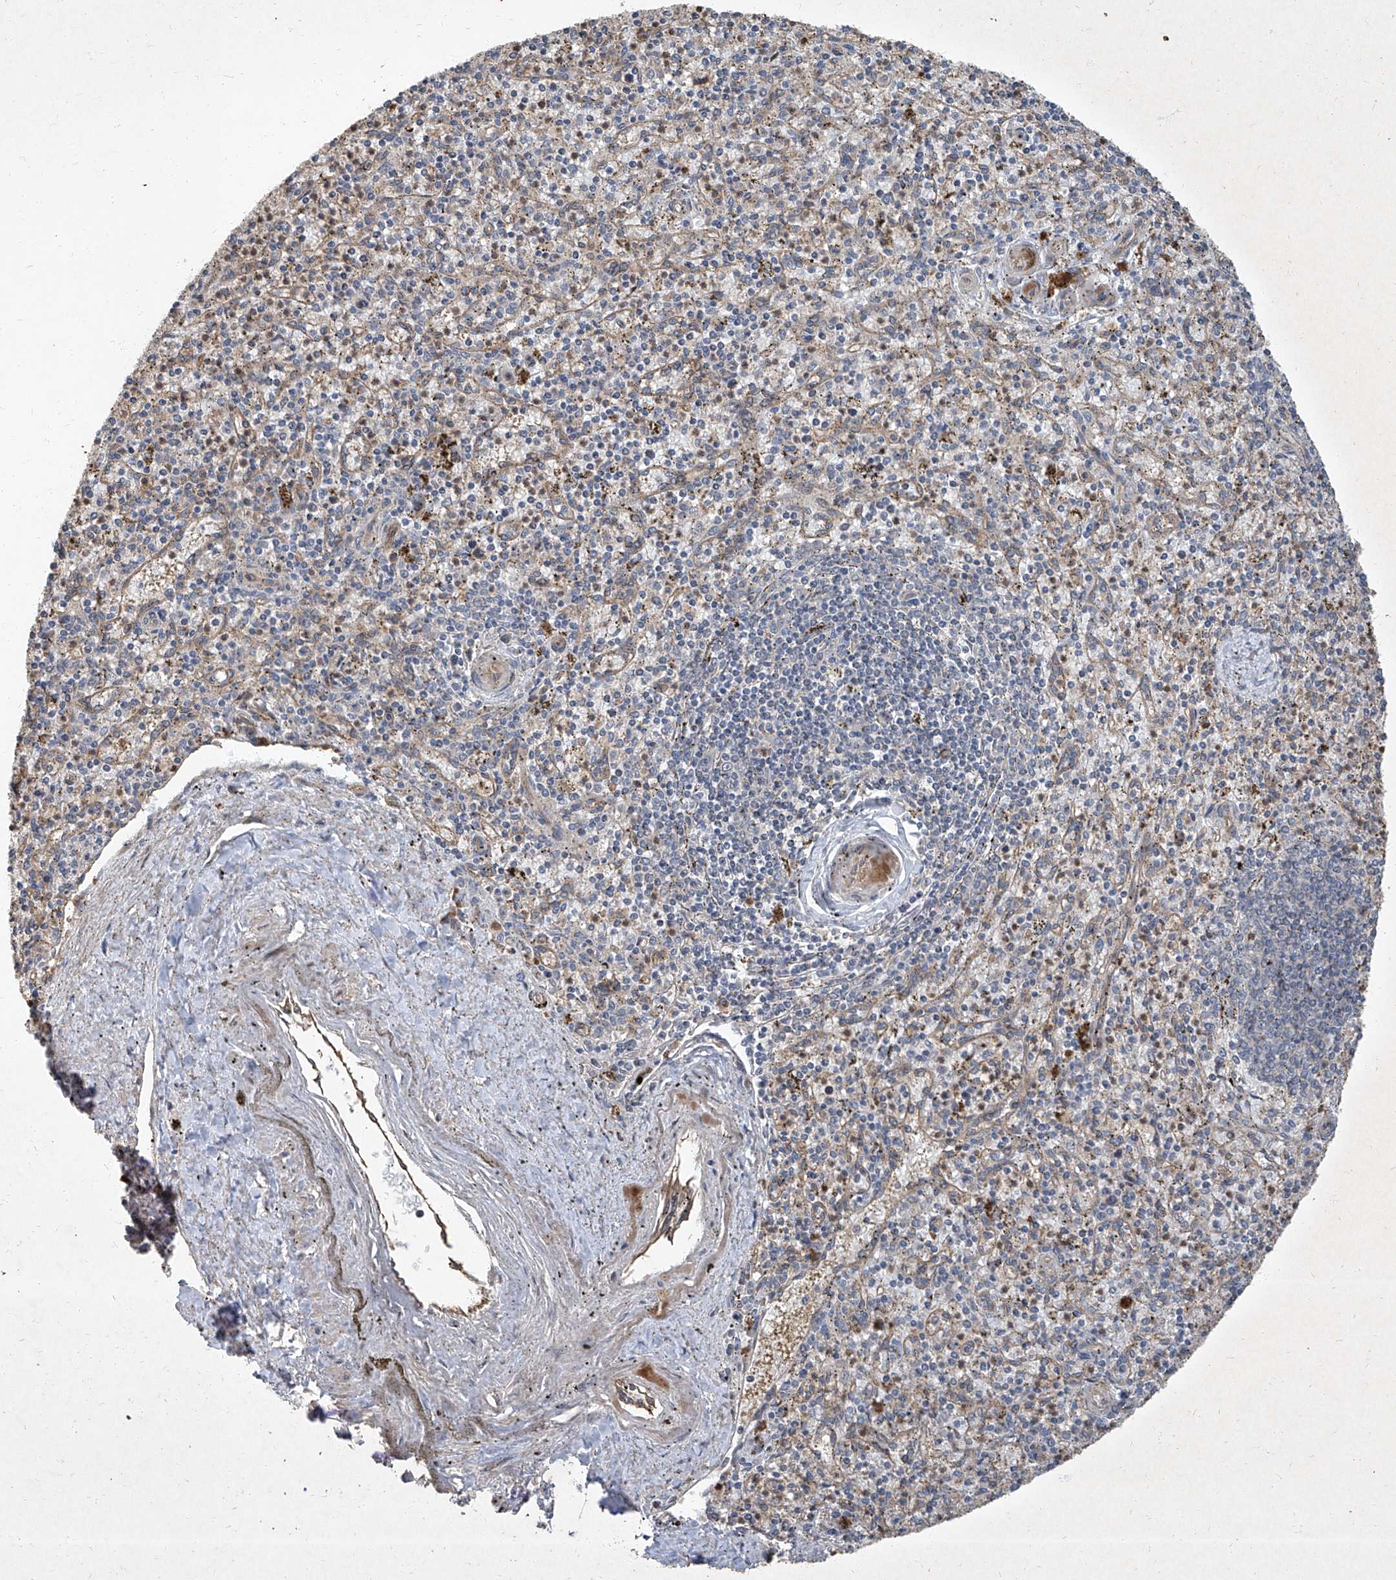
{"staining": {"intensity": "weak", "quantity": "<25%", "location": "cytoplasmic/membranous"}, "tissue": "spleen", "cell_type": "Cells in red pulp", "image_type": "normal", "snomed": [{"axis": "morphology", "description": "Normal tissue, NOS"}, {"axis": "topography", "description": "Spleen"}], "caption": "Immunohistochemical staining of normal human spleen displays no significant expression in cells in red pulp. (DAB IHC, high magnification).", "gene": "CCN1", "patient": {"sex": "male", "age": 72}}